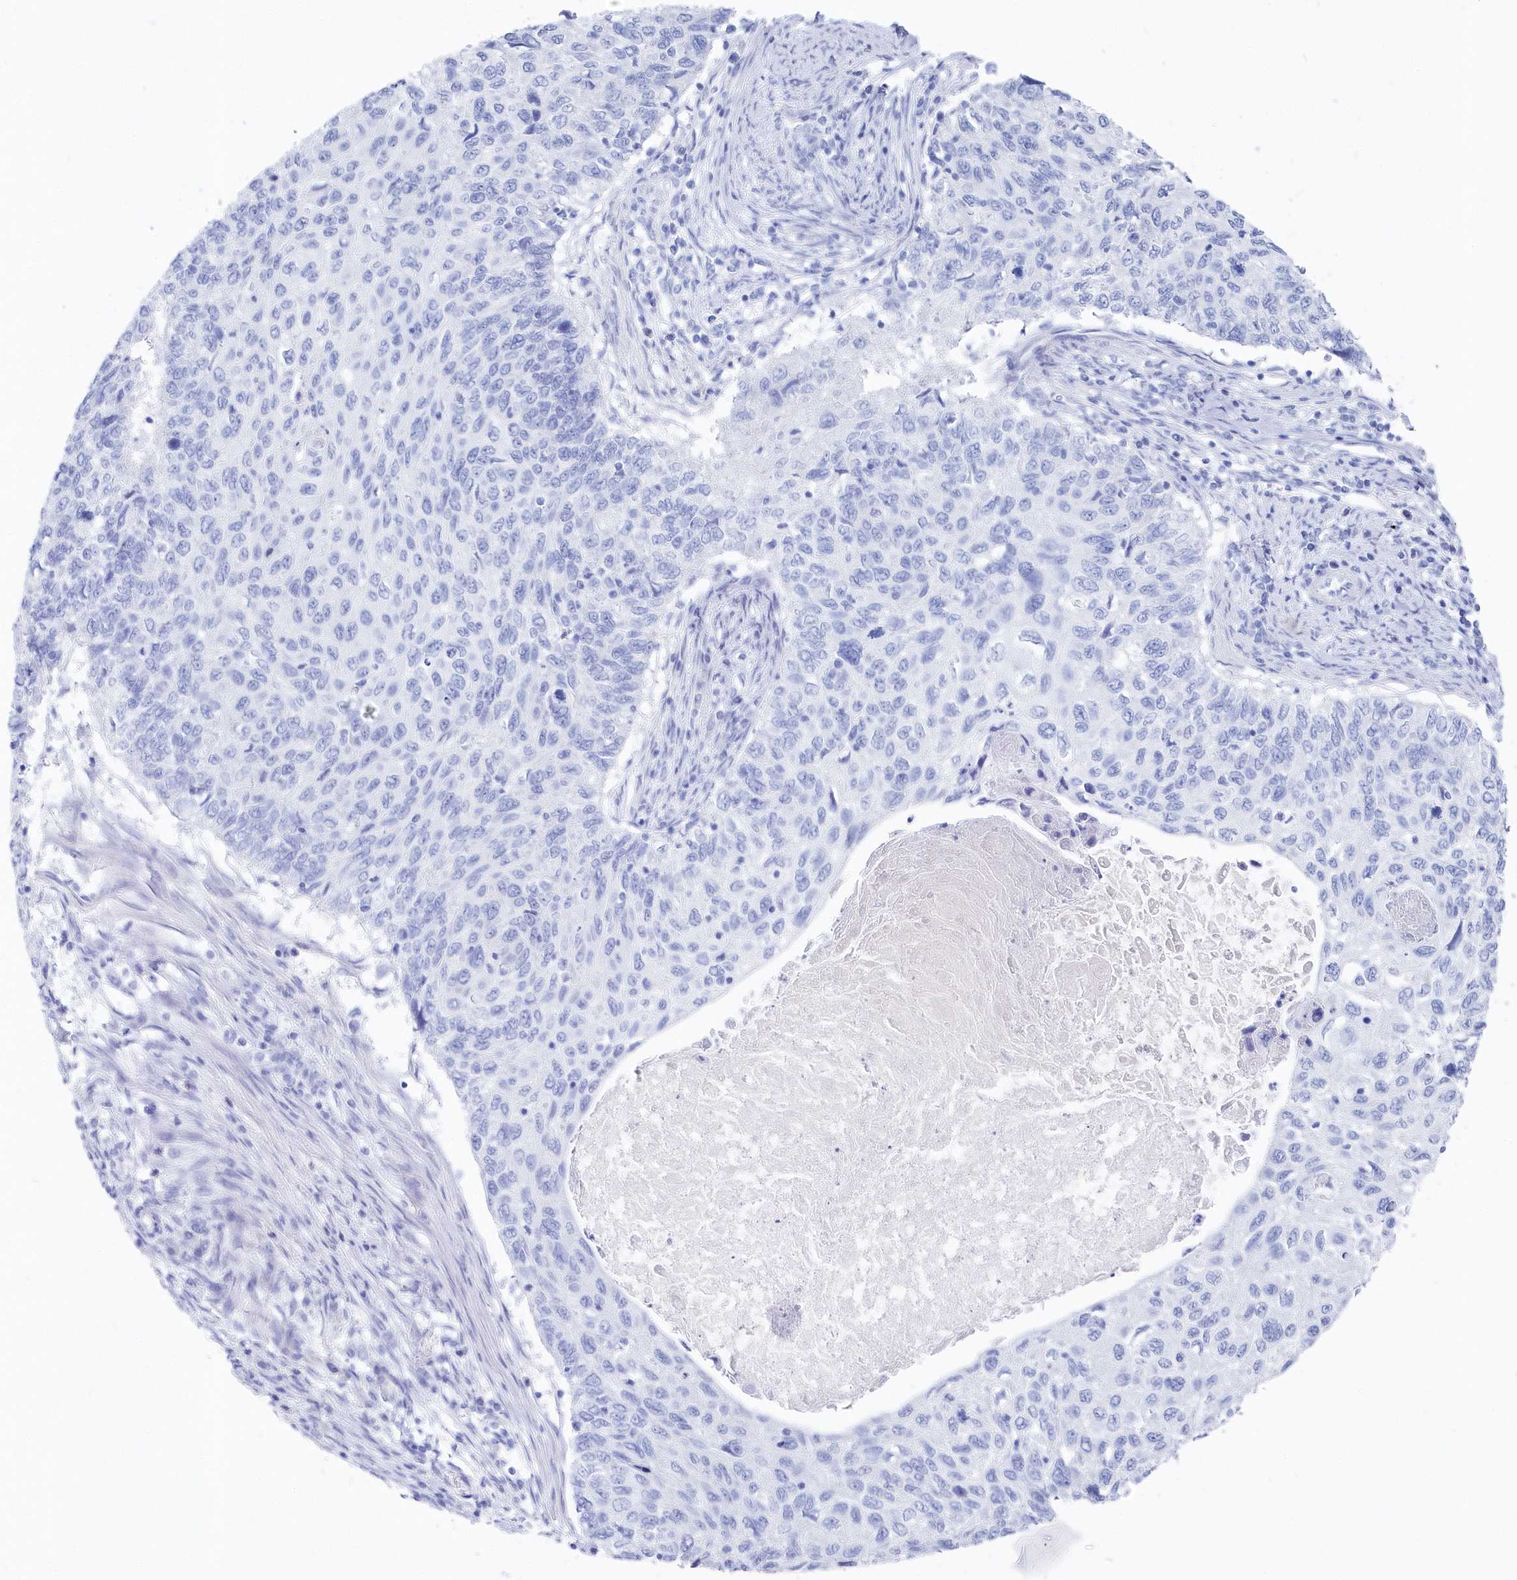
{"staining": {"intensity": "negative", "quantity": "none", "location": "none"}, "tissue": "cervical cancer", "cell_type": "Tumor cells", "image_type": "cancer", "snomed": [{"axis": "morphology", "description": "Squamous cell carcinoma, NOS"}, {"axis": "topography", "description": "Cervix"}], "caption": "The micrograph displays no significant positivity in tumor cells of cervical squamous cell carcinoma.", "gene": "CSNK1G2", "patient": {"sex": "female", "age": 70}}